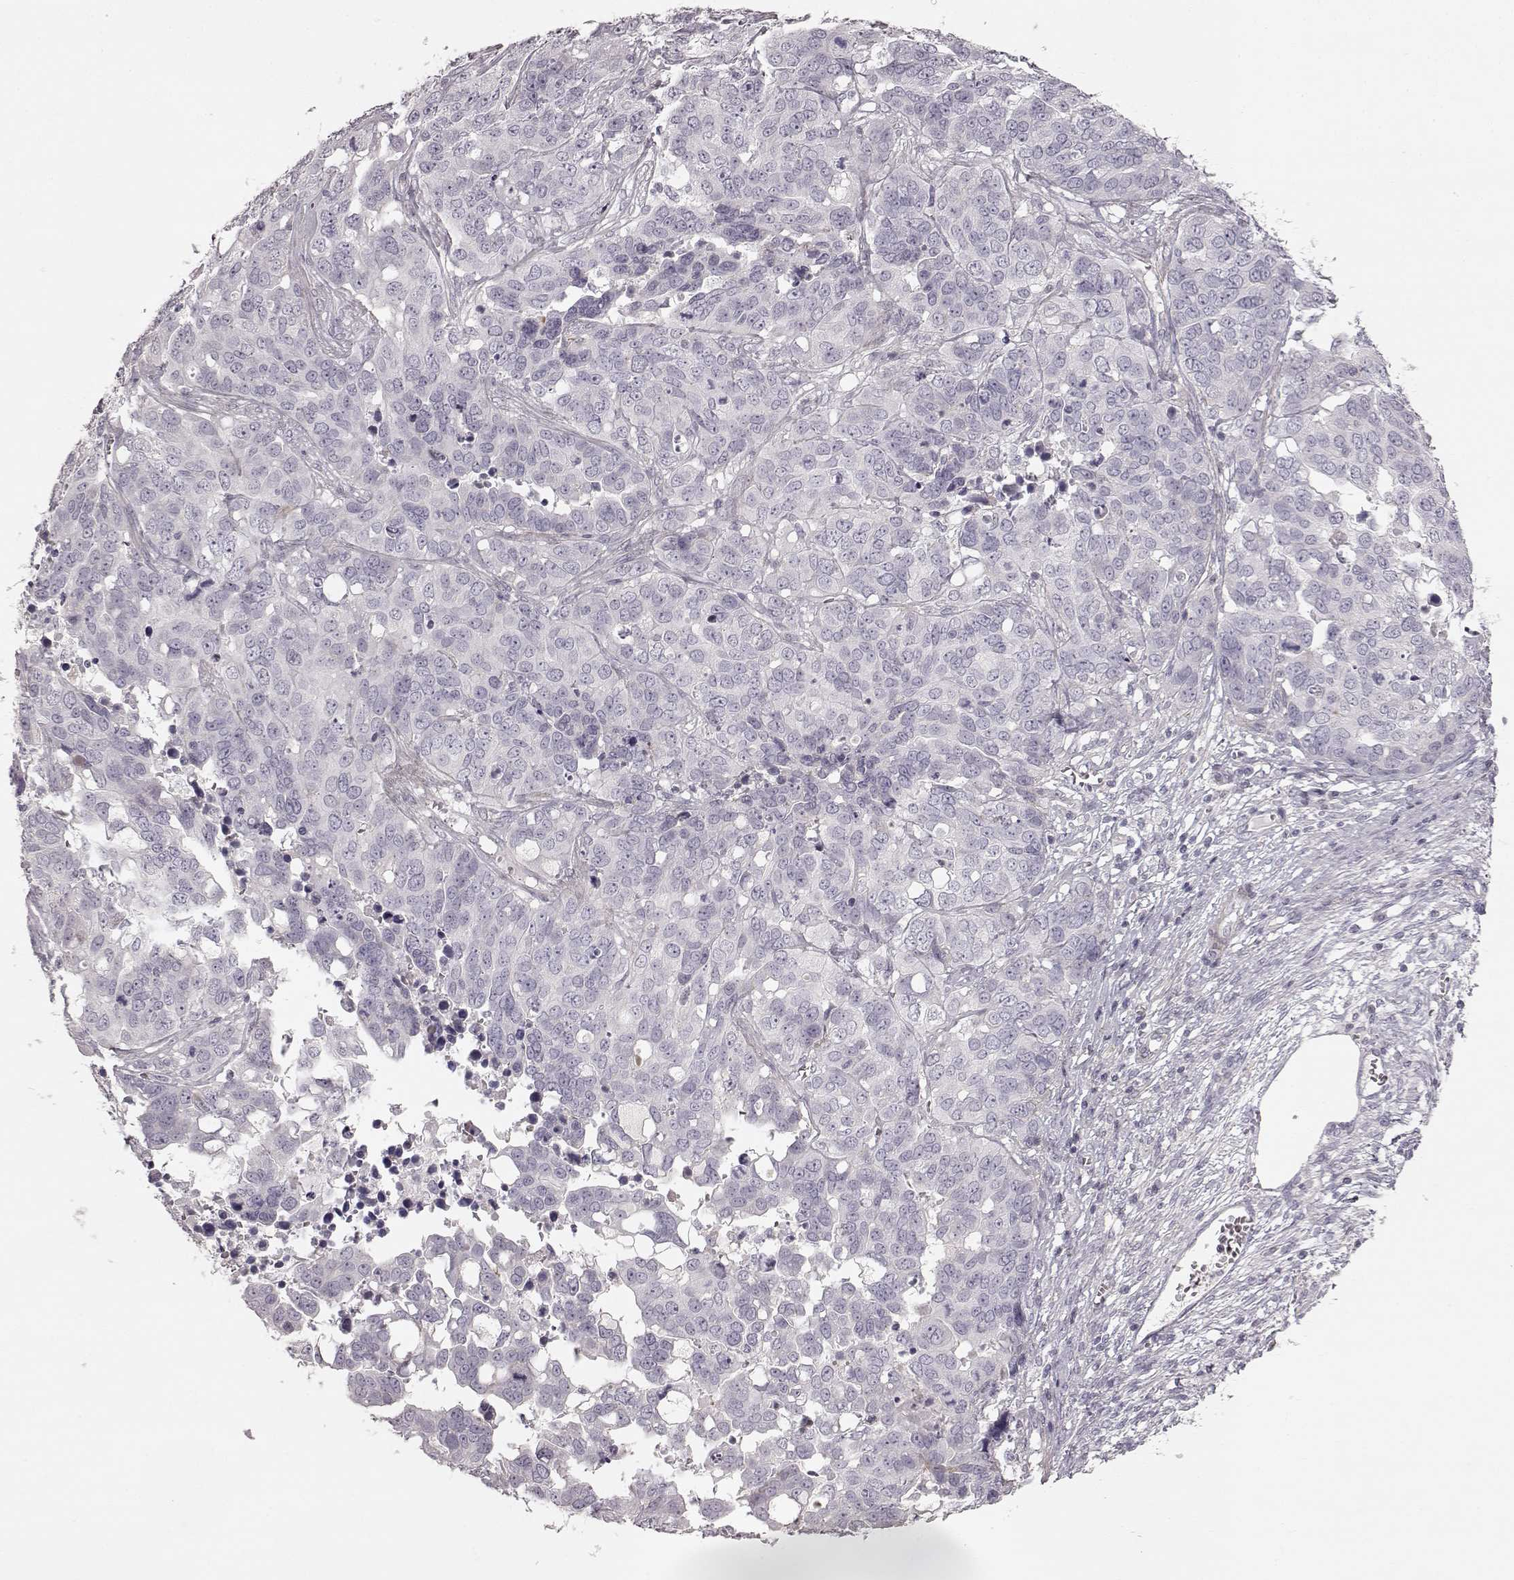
{"staining": {"intensity": "negative", "quantity": "none", "location": "none"}, "tissue": "ovarian cancer", "cell_type": "Tumor cells", "image_type": "cancer", "snomed": [{"axis": "morphology", "description": "Carcinoma, endometroid"}, {"axis": "topography", "description": "Ovary"}], "caption": "Immunohistochemical staining of human ovarian cancer (endometroid carcinoma) exhibits no significant positivity in tumor cells.", "gene": "PRLHR", "patient": {"sex": "female", "age": 78}}